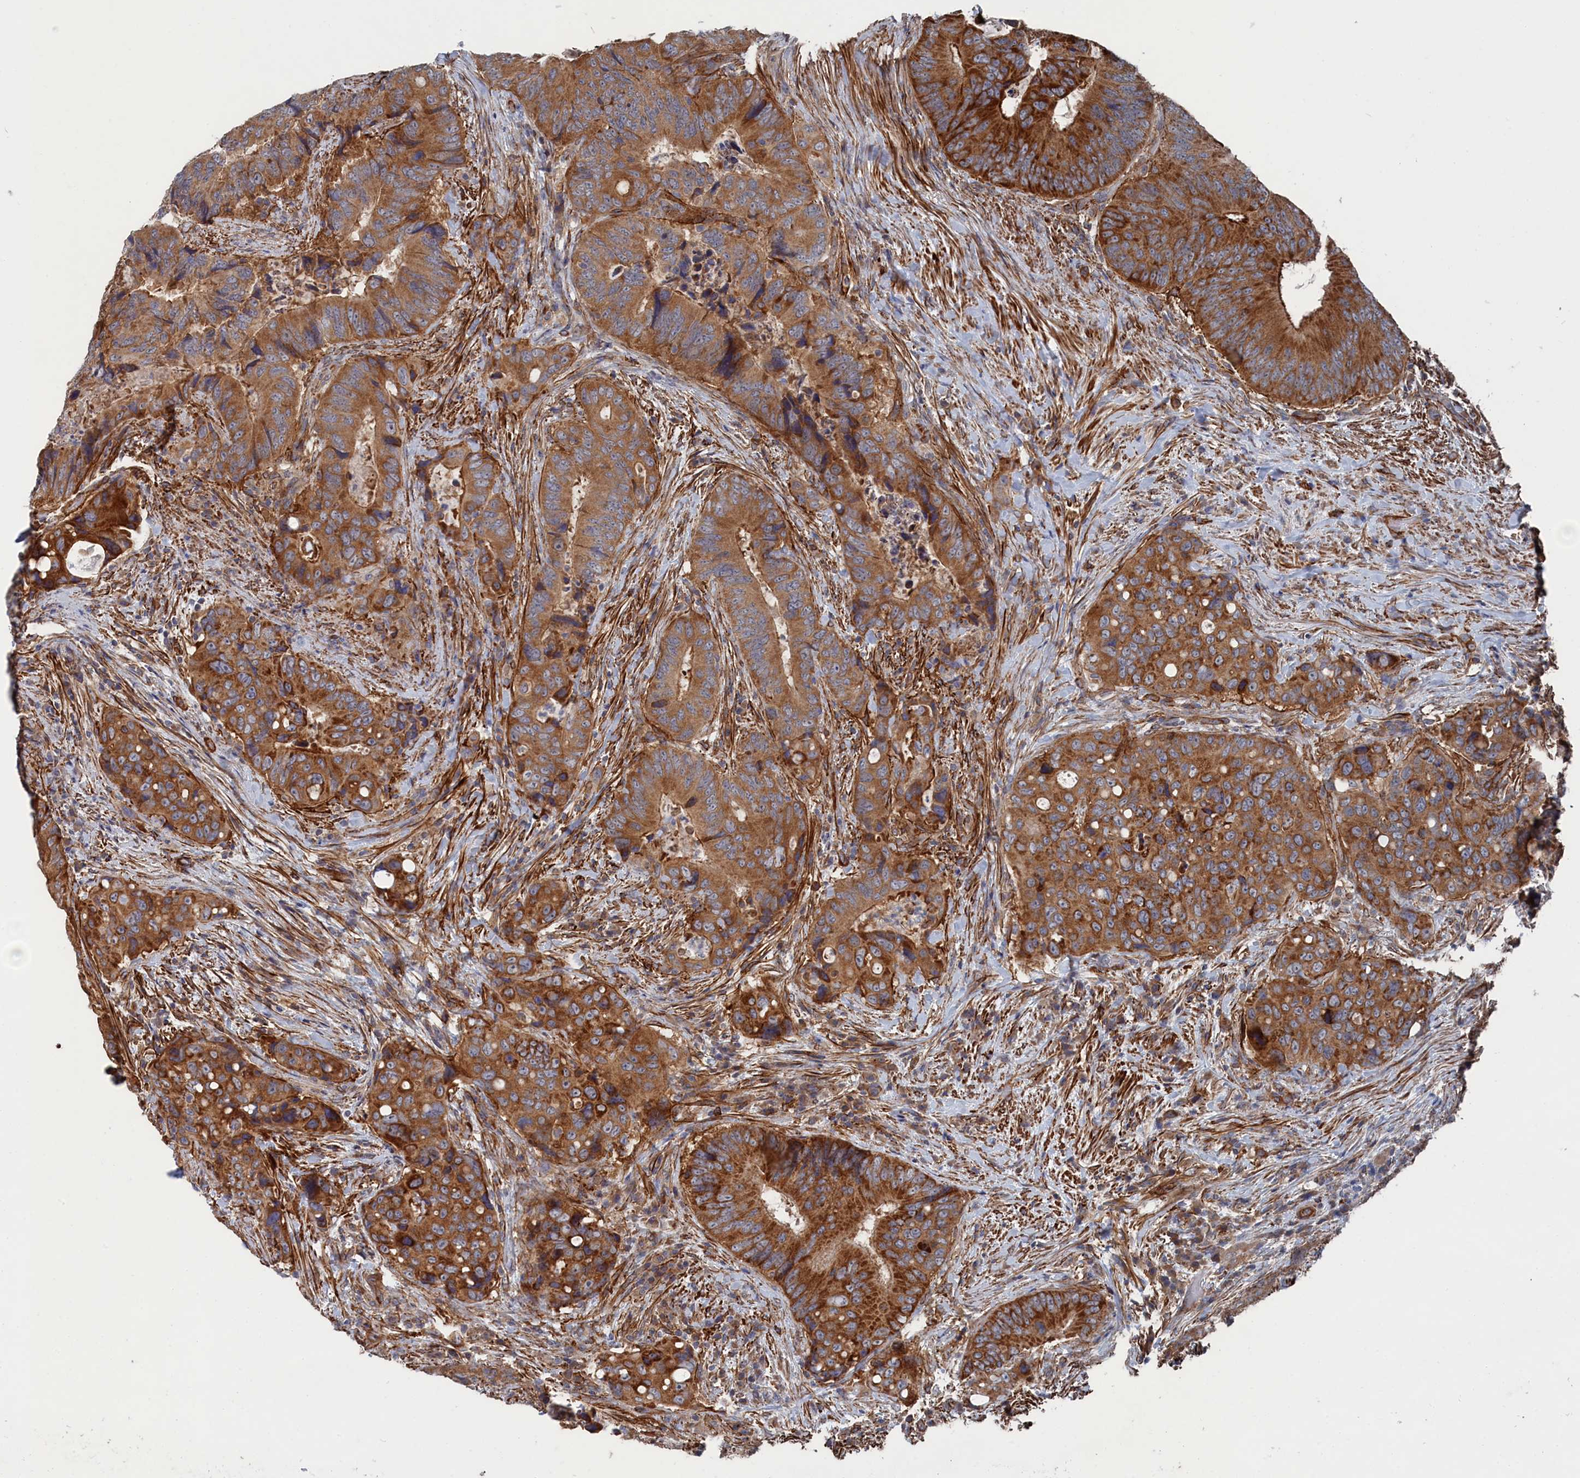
{"staining": {"intensity": "strong", "quantity": ">75%", "location": "cytoplasmic/membranous"}, "tissue": "colorectal cancer", "cell_type": "Tumor cells", "image_type": "cancer", "snomed": [{"axis": "morphology", "description": "Adenocarcinoma, NOS"}, {"axis": "topography", "description": "Colon"}], "caption": "There is high levels of strong cytoplasmic/membranous positivity in tumor cells of colorectal cancer (adenocarcinoma), as demonstrated by immunohistochemical staining (brown color).", "gene": "FILIP1L", "patient": {"sex": "male", "age": 84}}